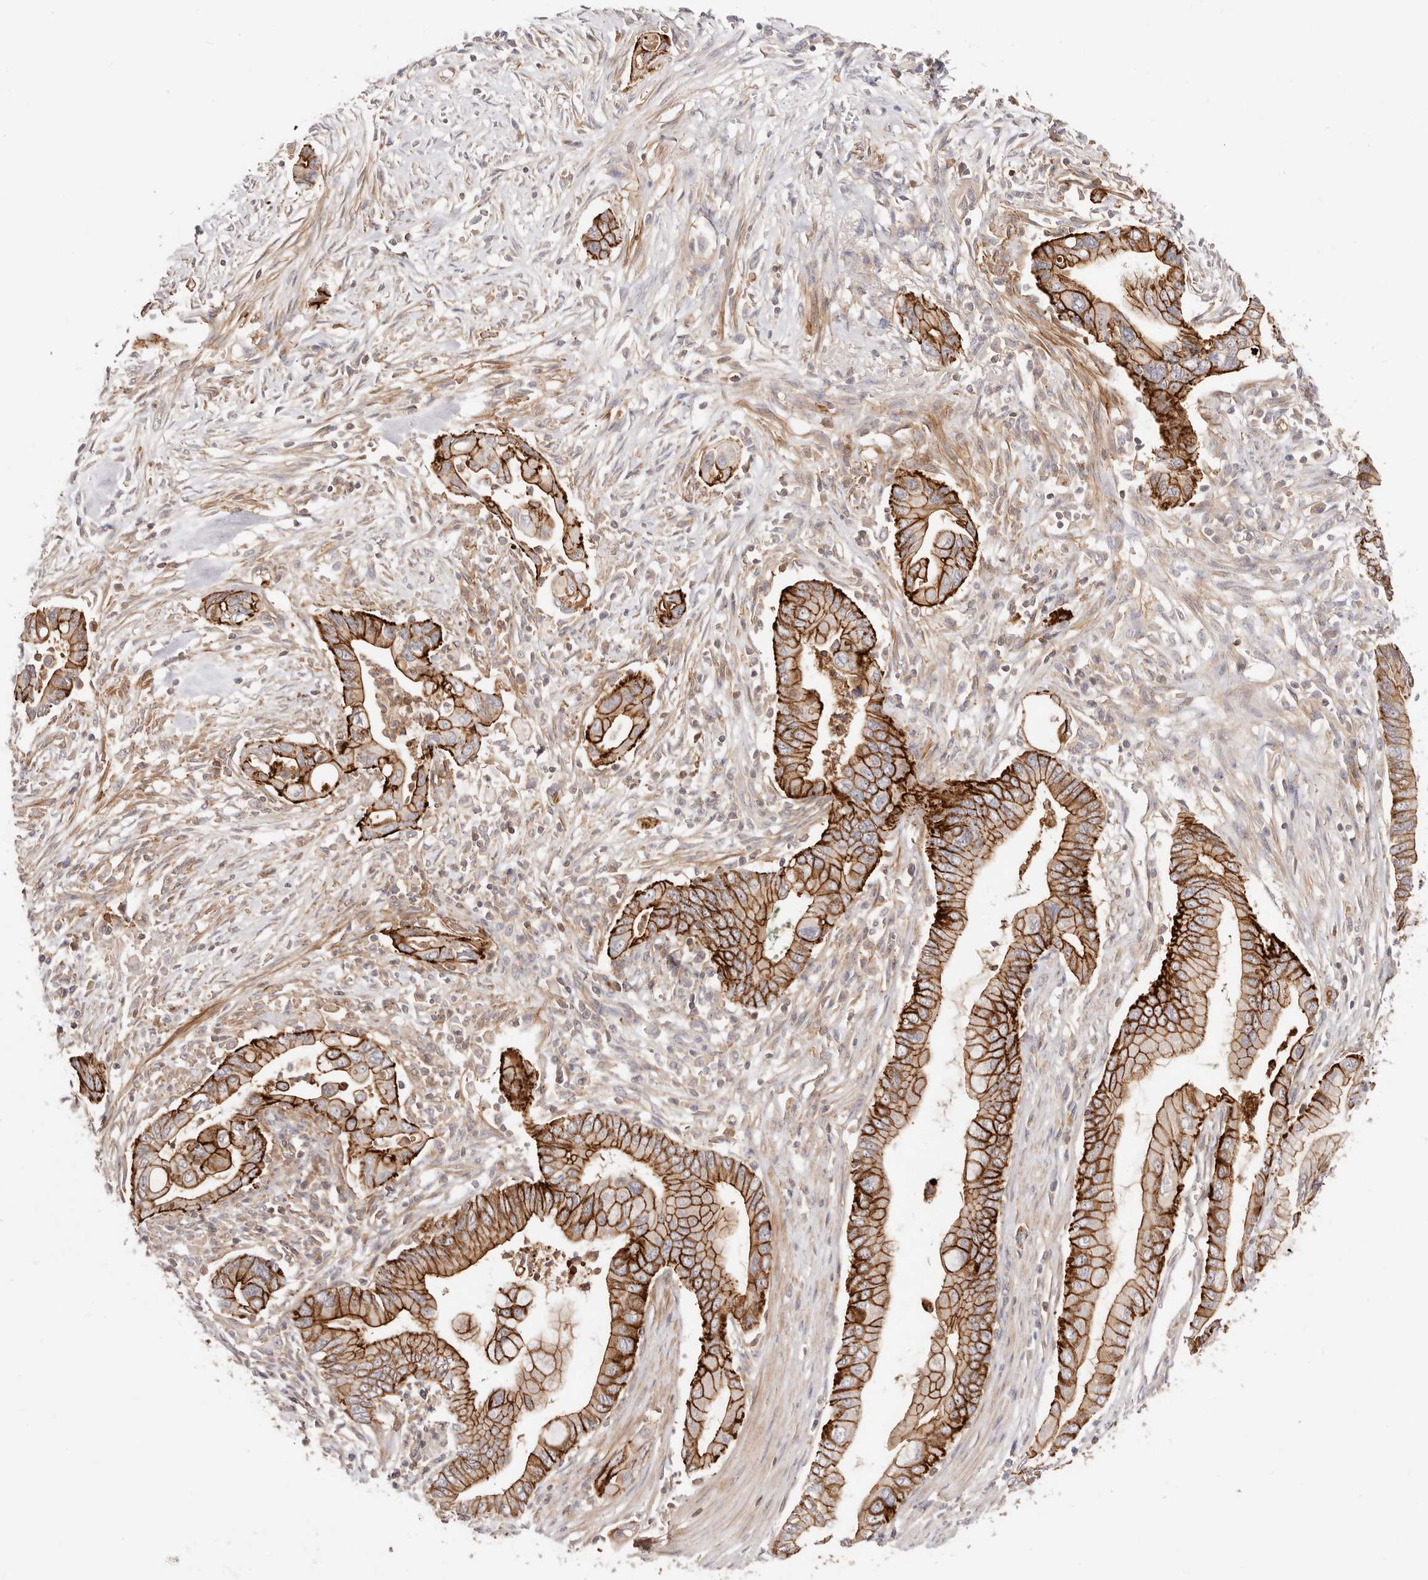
{"staining": {"intensity": "moderate", "quantity": "25%-75%", "location": "cytoplasmic/membranous"}, "tissue": "pancreatic cancer", "cell_type": "Tumor cells", "image_type": "cancer", "snomed": [{"axis": "morphology", "description": "Adenocarcinoma, NOS"}, {"axis": "topography", "description": "Pancreas"}], "caption": "An image of human pancreatic cancer stained for a protein exhibits moderate cytoplasmic/membranous brown staining in tumor cells.", "gene": "SLC35B2", "patient": {"sex": "male", "age": 78}}